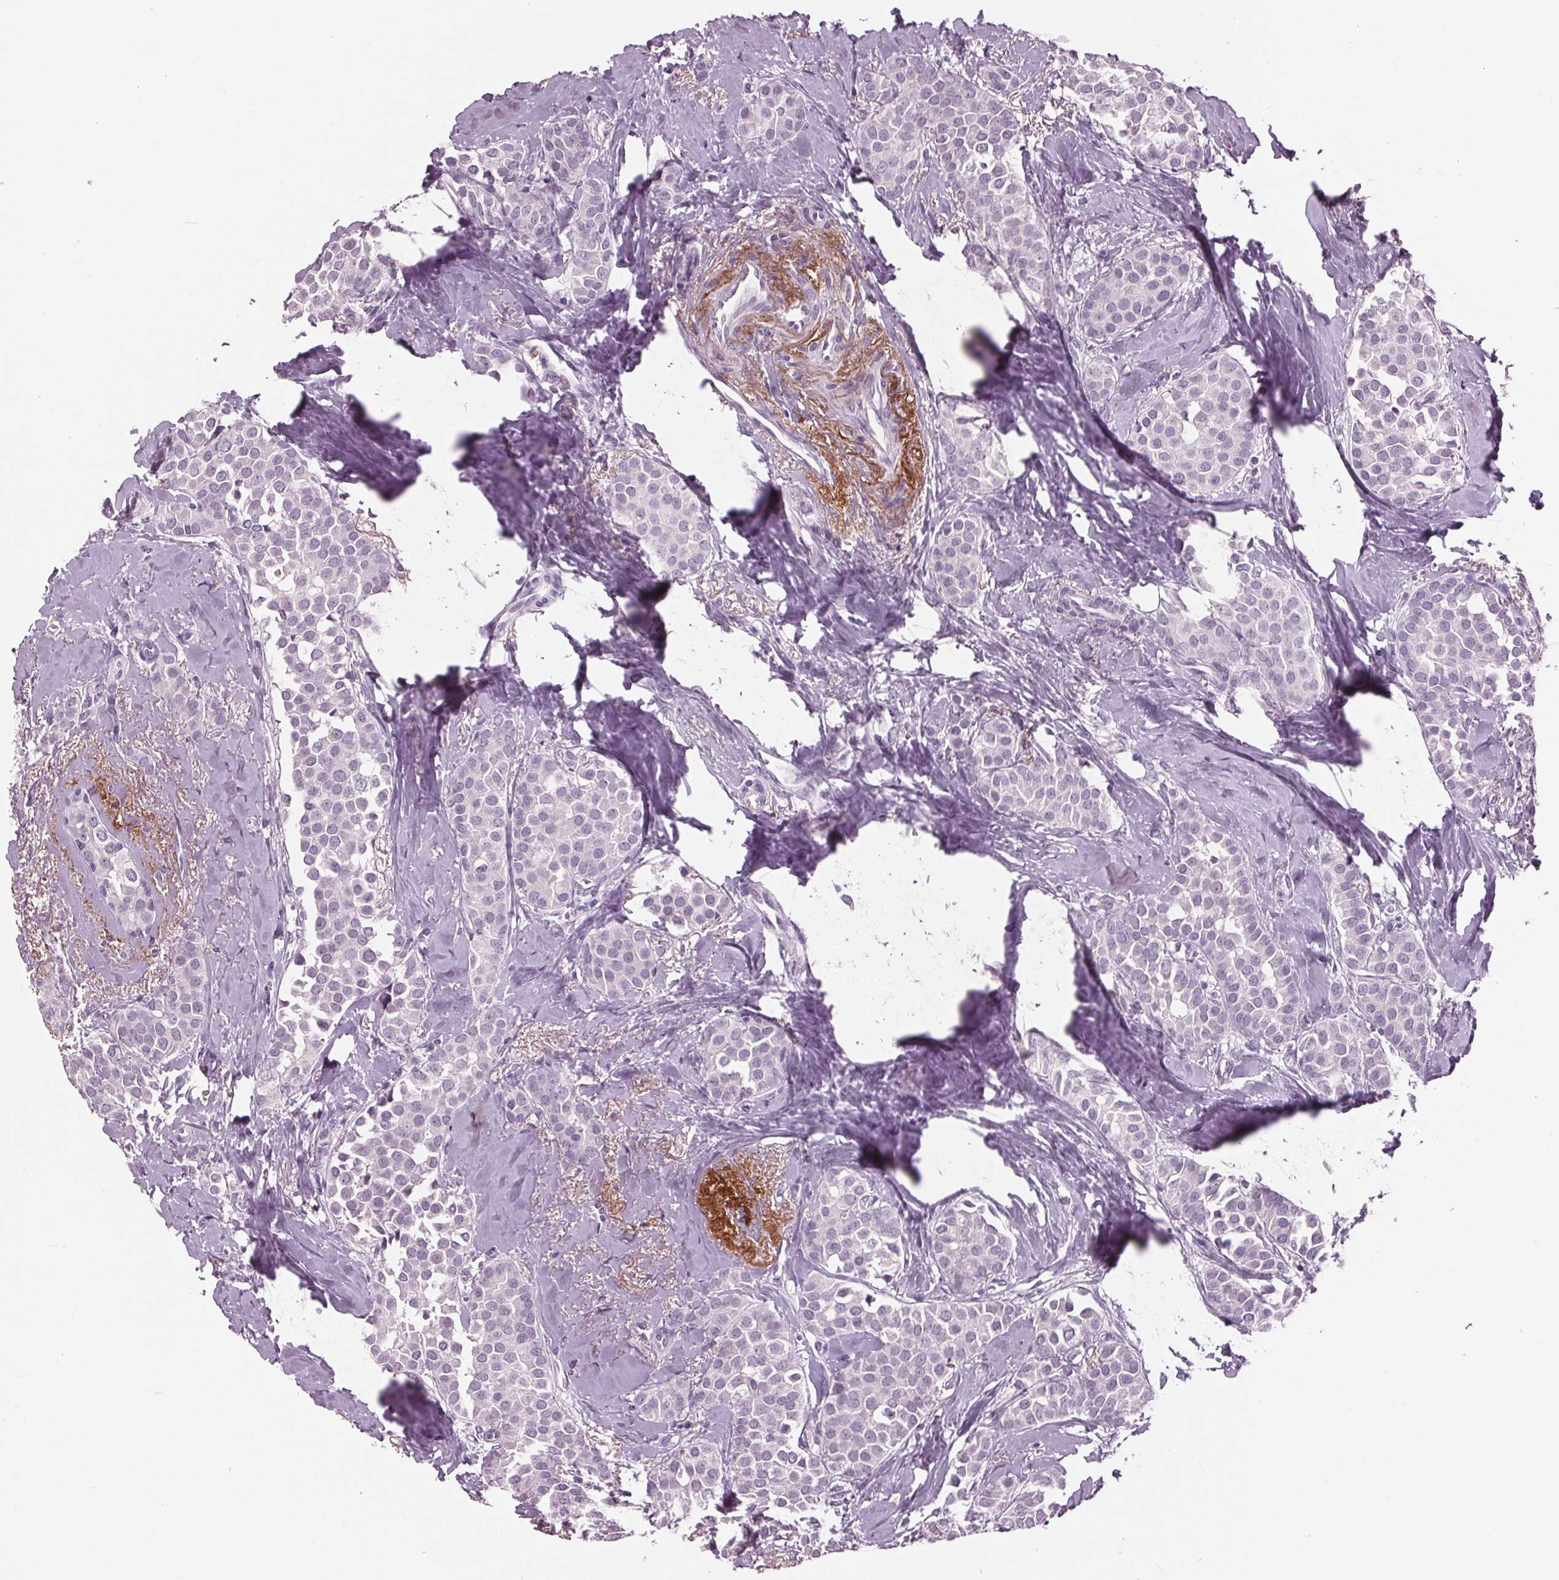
{"staining": {"intensity": "negative", "quantity": "none", "location": "none"}, "tissue": "breast cancer", "cell_type": "Tumor cells", "image_type": "cancer", "snomed": [{"axis": "morphology", "description": "Duct carcinoma"}, {"axis": "topography", "description": "Breast"}], "caption": "The IHC histopathology image has no significant expression in tumor cells of breast cancer tissue.", "gene": "AMBP", "patient": {"sex": "female", "age": 79}}